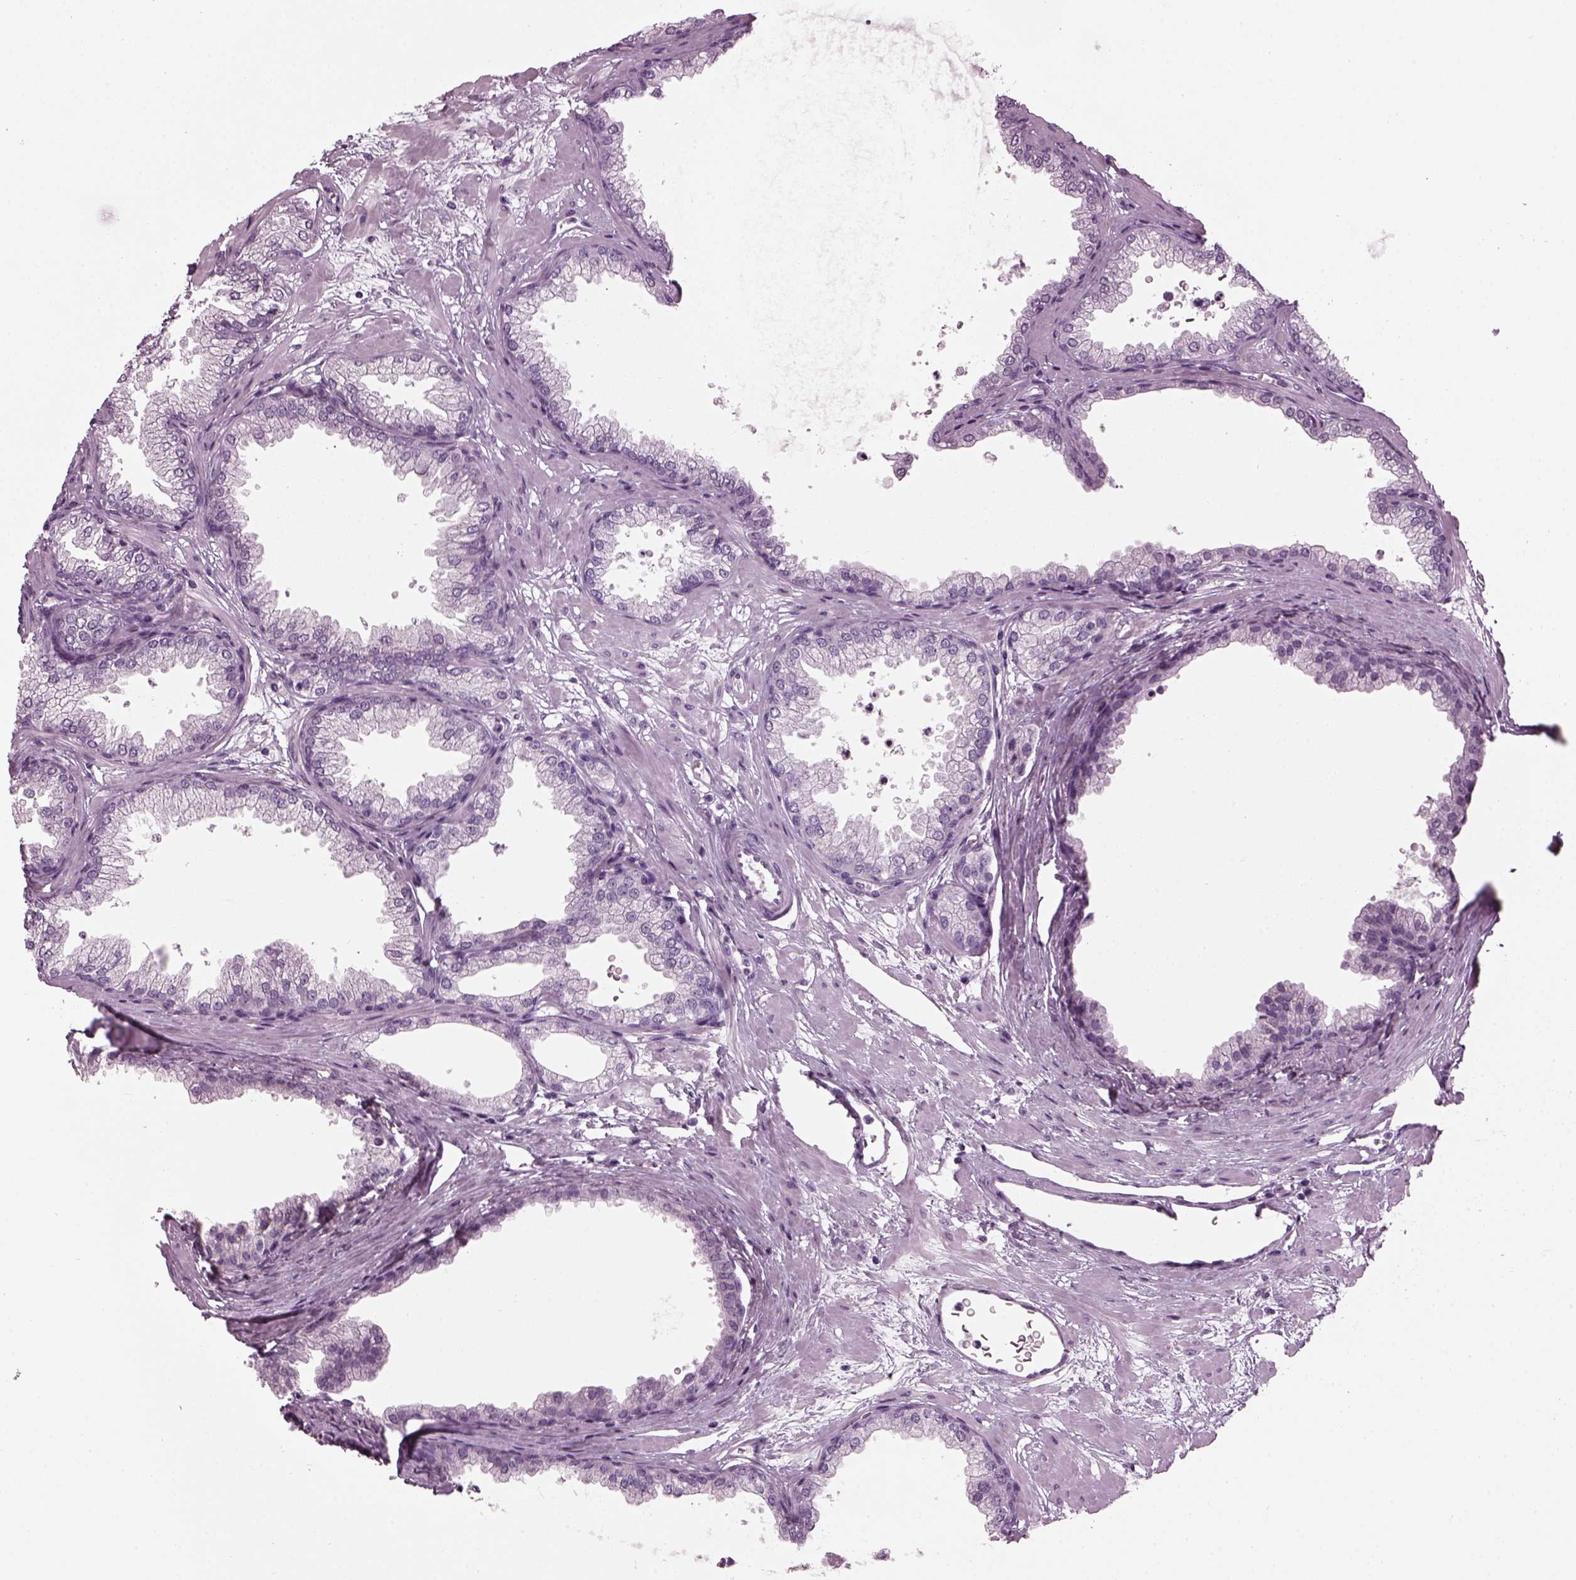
{"staining": {"intensity": "negative", "quantity": "none", "location": "none"}, "tissue": "prostate", "cell_type": "Glandular cells", "image_type": "normal", "snomed": [{"axis": "morphology", "description": "Normal tissue, NOS"}, {"axis": "topography", "description": "Prostate"}], "caption": "IHC image of benign prostate: prostate stained with DAB (3,3'-diaminobenzidine) displays no significant protein staining in glandular cells.", "gene": "DPYSL5", "patient": {"sex": "male", "age": 37}}